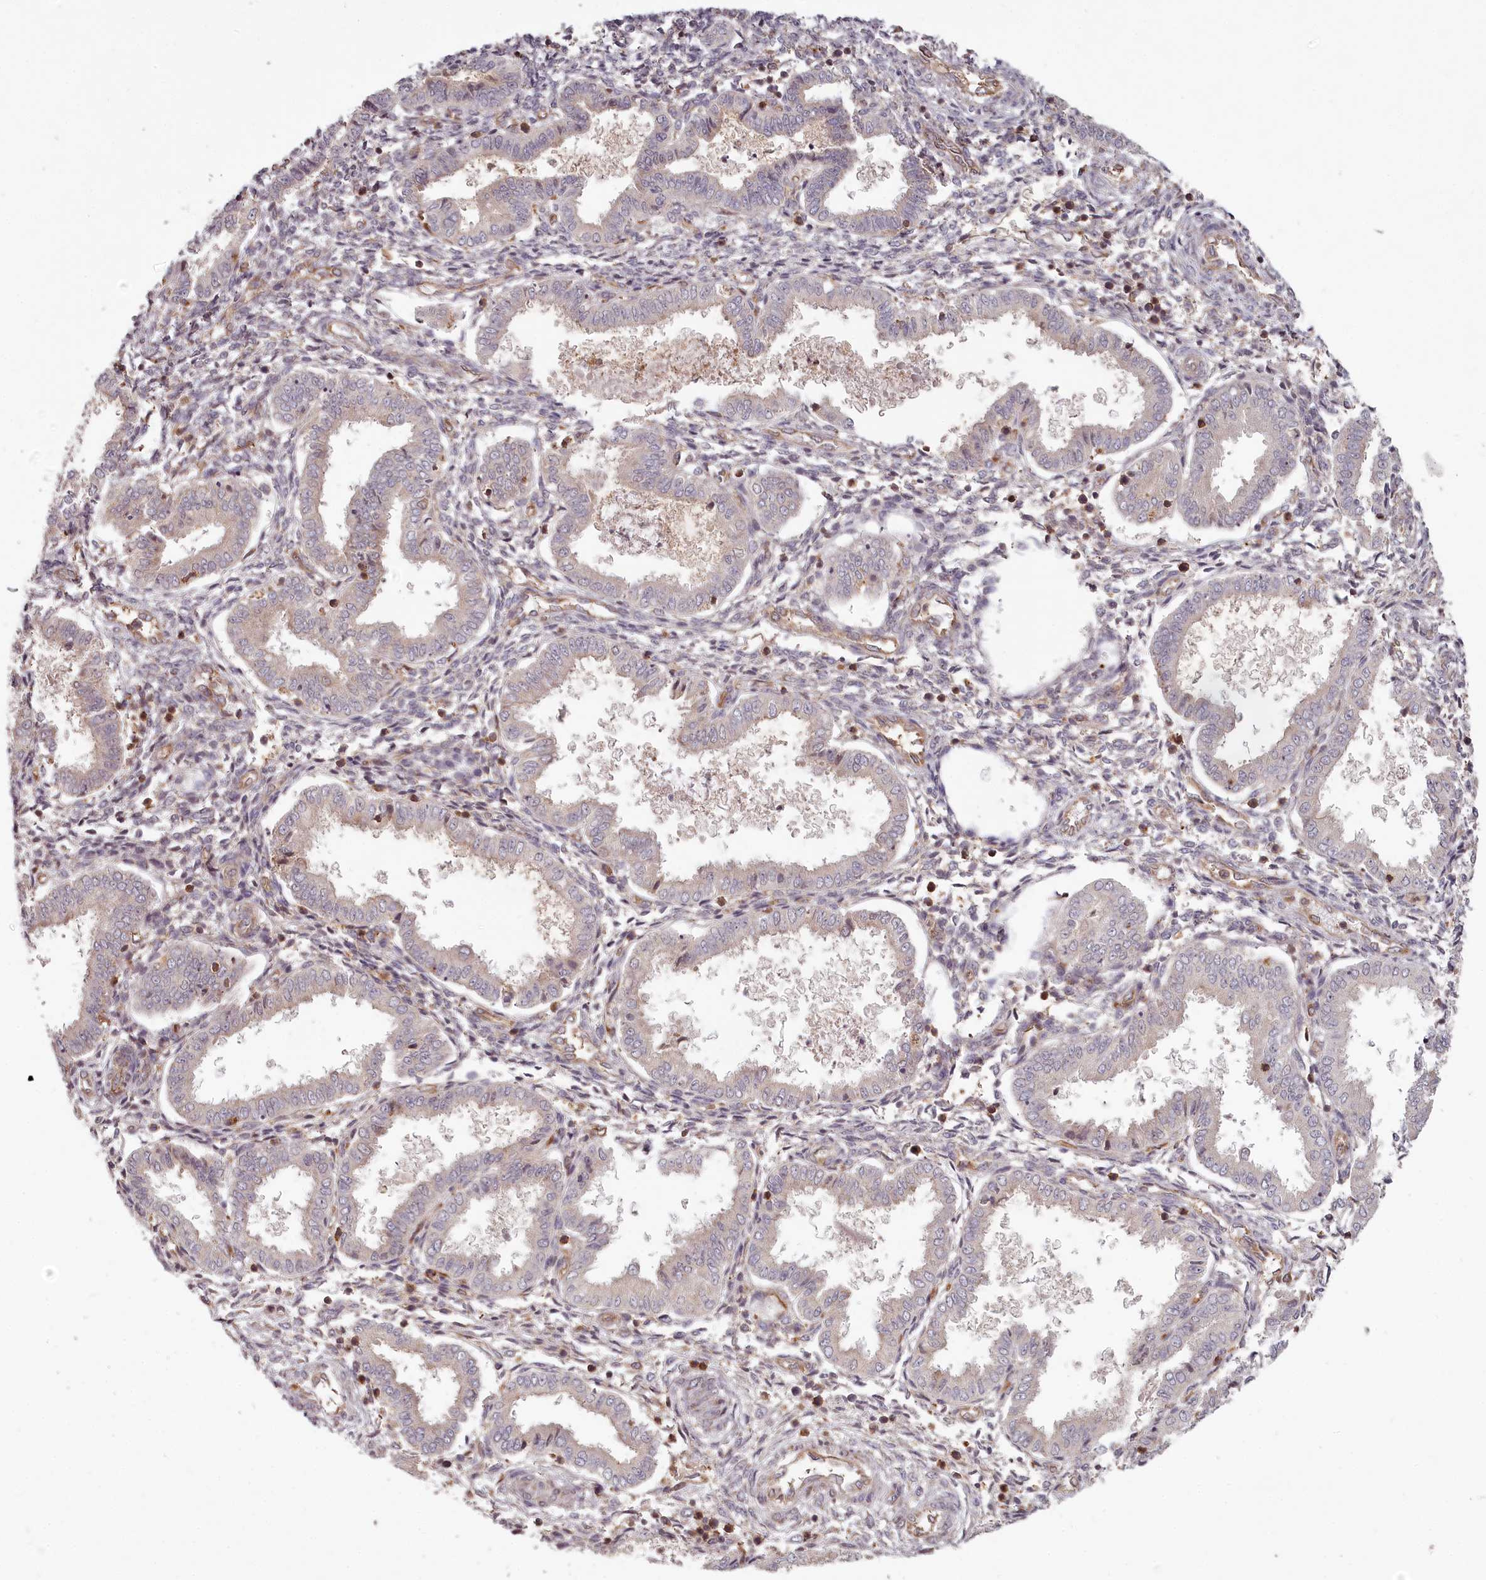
{"staining": {"intensity": "negative", "quantity": "none", "location": "none"}, "tissue": "endometrium", "cell_type": "Cells in endometrial stroma", "image_type": "normal", "snomed": [{"axis": "morphology", "description": "Normal tissue, NOS"}, {"axis": "topography", "description": "Endometrium"}], "caption": "Protein analysis of normal endometrium shows no significant positivity in cells in endometrial stroma.", "gene": "TMIE", "patient": {"sex": "female", "age": 33}}